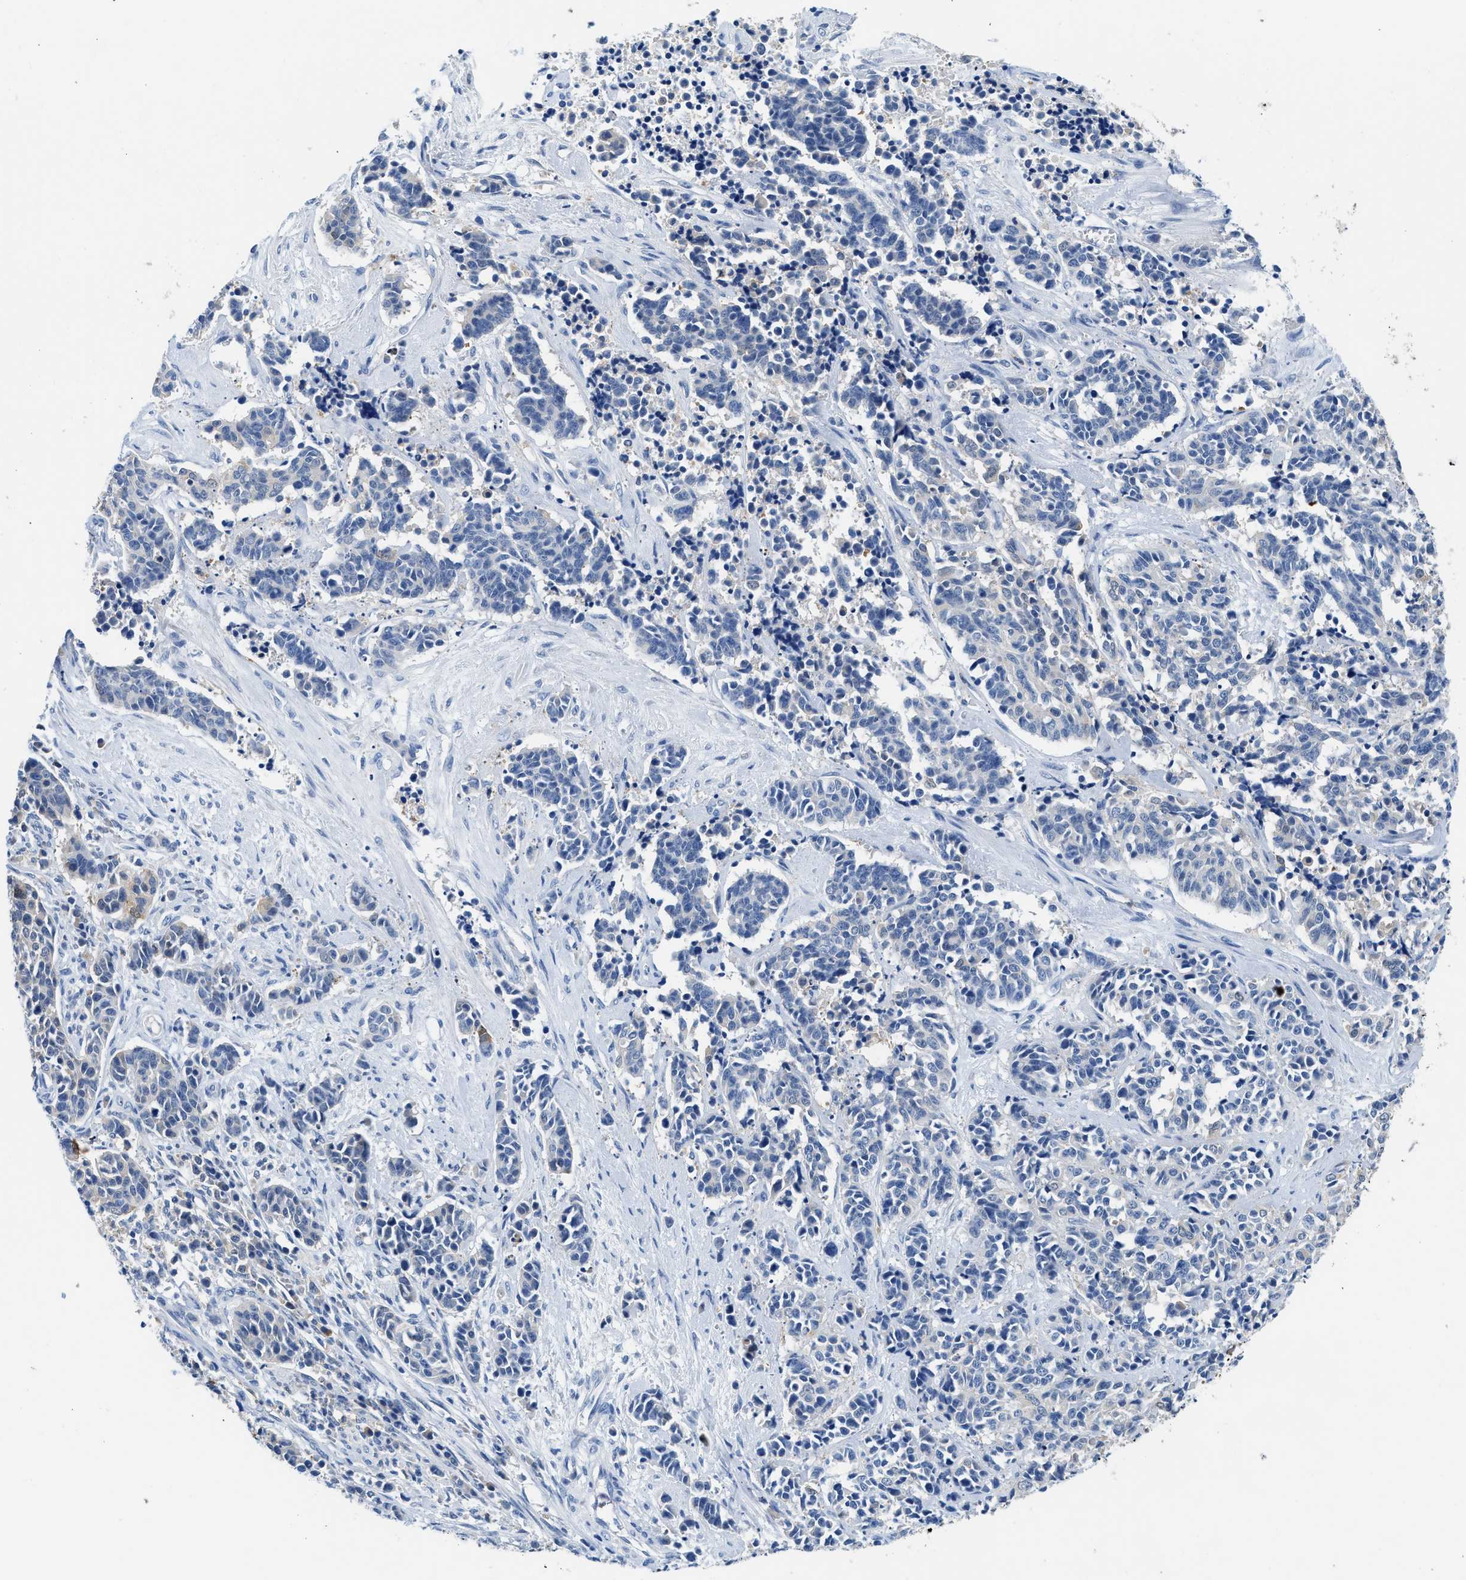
{"staining": {"intensity": "negative", "quantity": "none", "location": "none"}, "tissue": "cervical cancer", "cell_type": "Tumor cells", "image_type": "cancer", "snomed": [{"axis": "morphology", "description": "Squamous cell carcinoma, NOS"}, {"axis": "topography", "description": "Cervix"}], "caption": "There is no significant staining in tumor cells of cervical squamous cell carcinoma. The staining was performed using DAB (3,3'-diaminobenzidine) to visualize the protein expression in brown, while the nuclei were stained in blue with hematoxylin (Magnification: 20x).", "gene": "FADS6", "patient": {"sex": "female", "age": 35}}